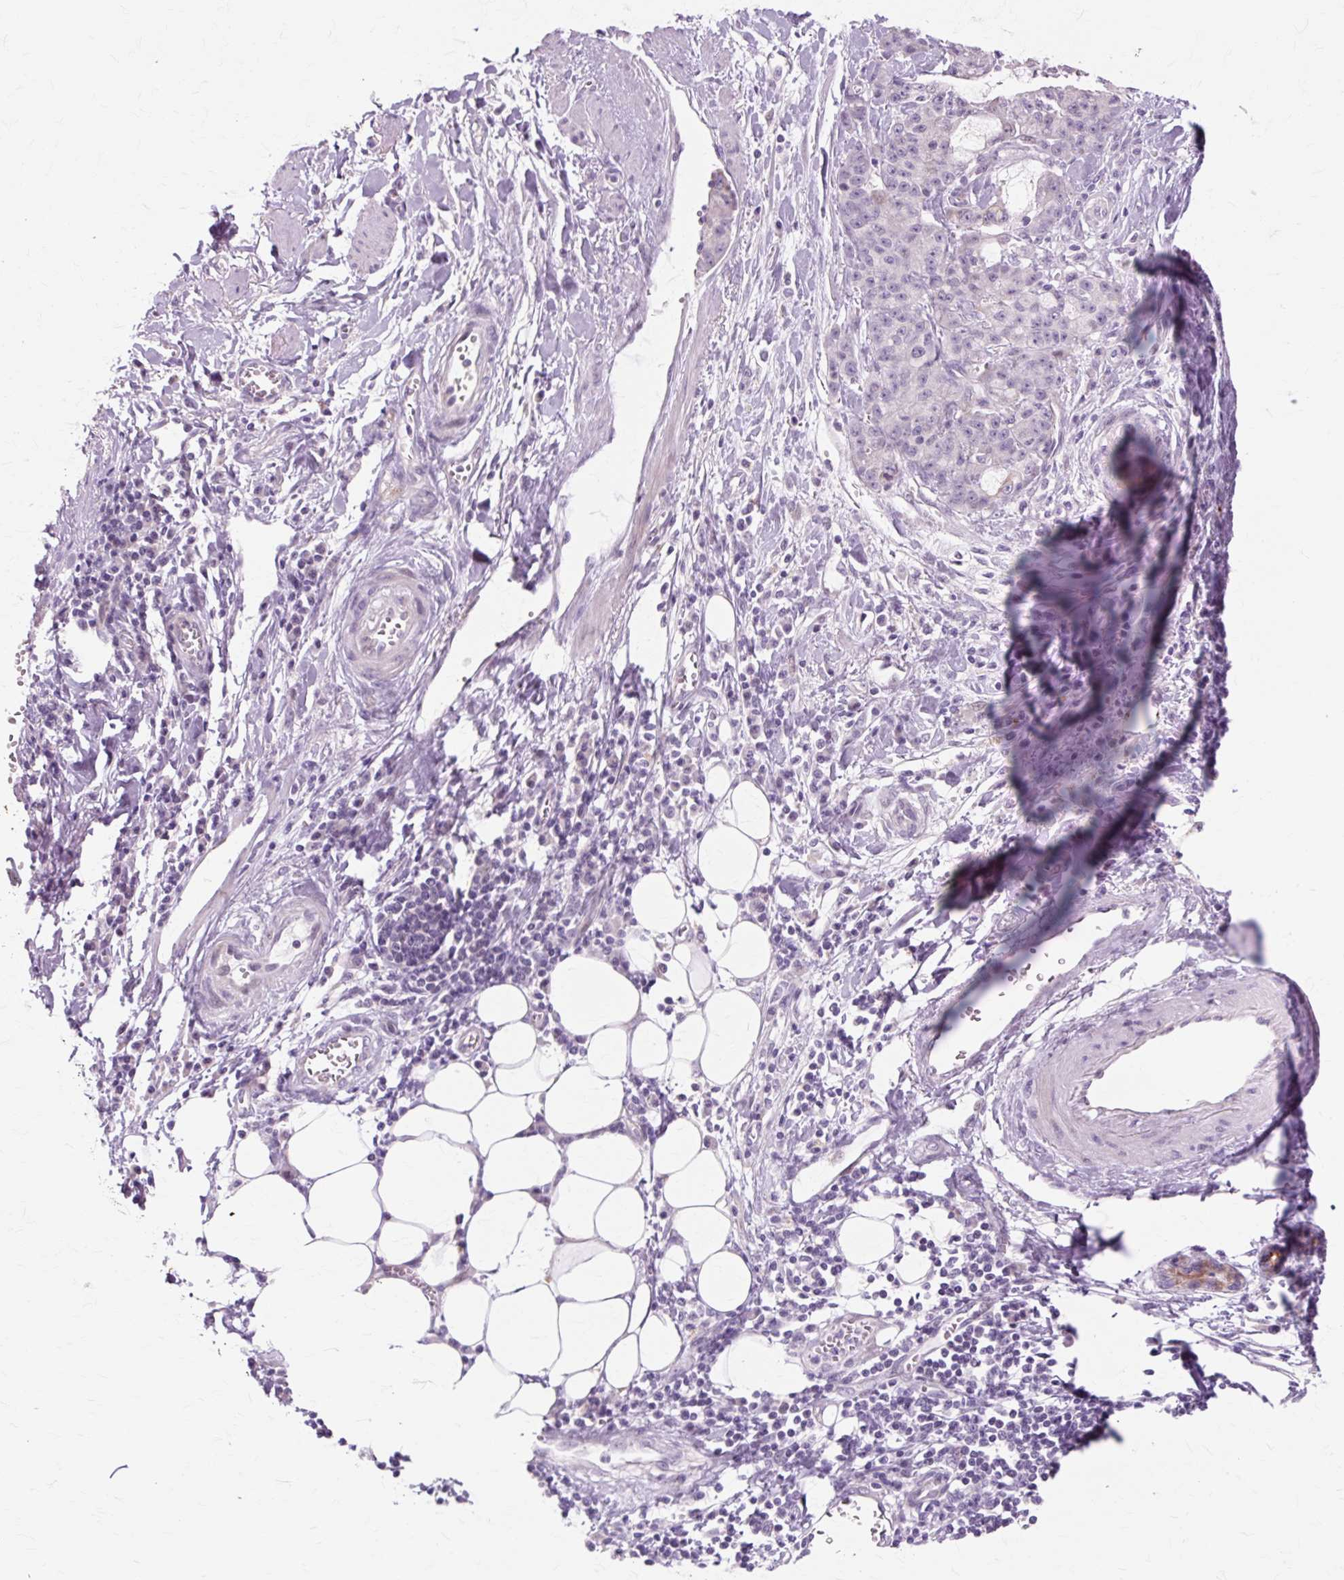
{"staining": {"intensity": "negative", "quantity": "none", "location": "none"}, "tissue": "pancreatic cancer", "cell_type": "Tumor cells", "image_type": "cancer", "snomed": [{"axis": "morphology", "description": "Adenocarcinoma, NOS"}, {"axis": "topography", "description": "Pancreas"}], "caption": "Tumor cells show no significant protein staining in pancreatic adenocarcinoma.", "gene": "IRX2", "patient": {"sex": "female", "age": 73}}